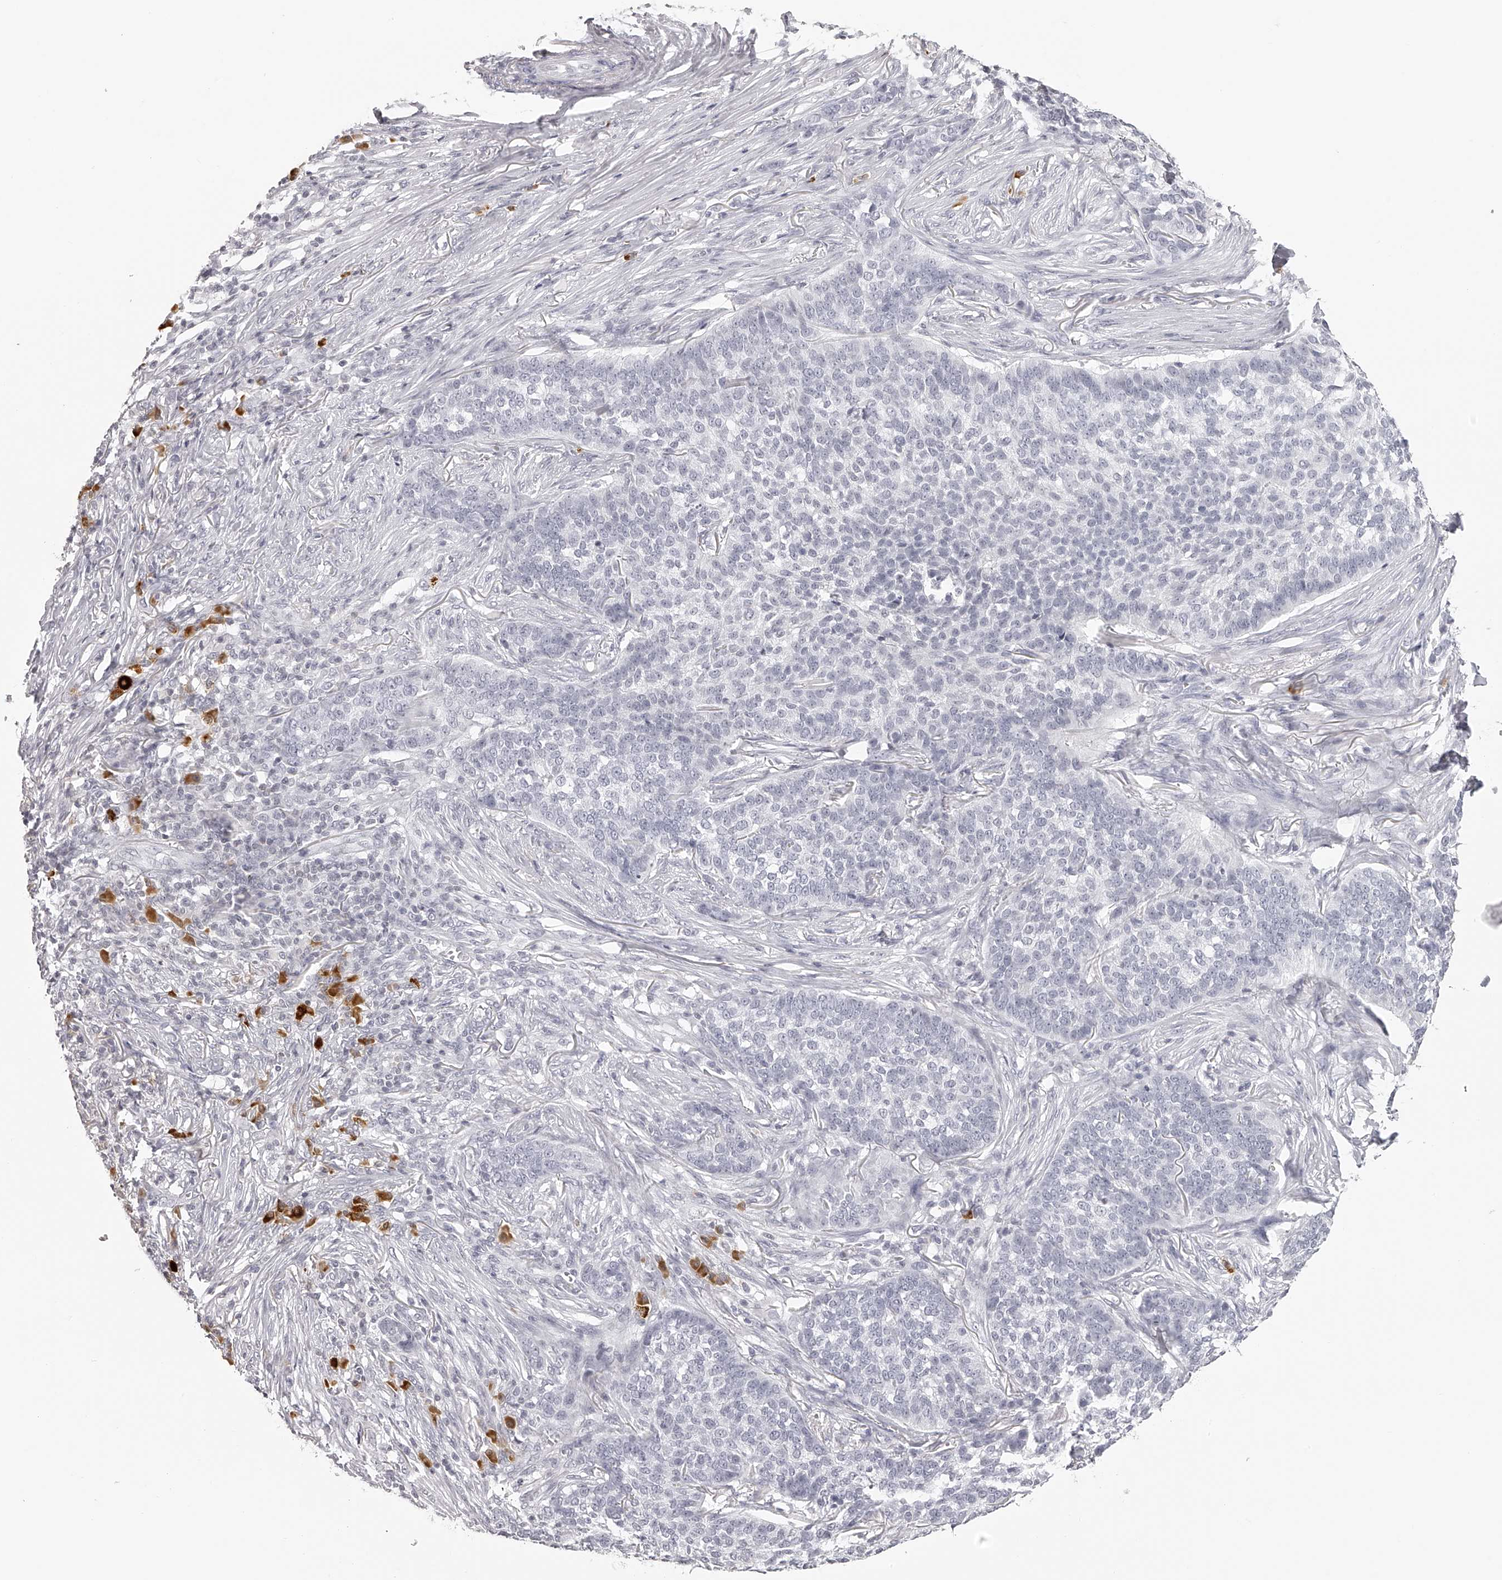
{"staining": {"intensity": "negative", "quantity": "none", "location": "none"}, "tissue": "skin cancer", "cell_type": "Tumor cells", "image_type": "cancer", "snomed": [{"axis": "morphology", "description": "Basal cell carcinoma"}, {"axis": "topography", "description": "Skin"}], "caption": "Tumor cells show no significant protein positivity in skin basal cell carcinoma.", "gene": "SEC11C", "patient": {"sex": "male", "age": 85}}